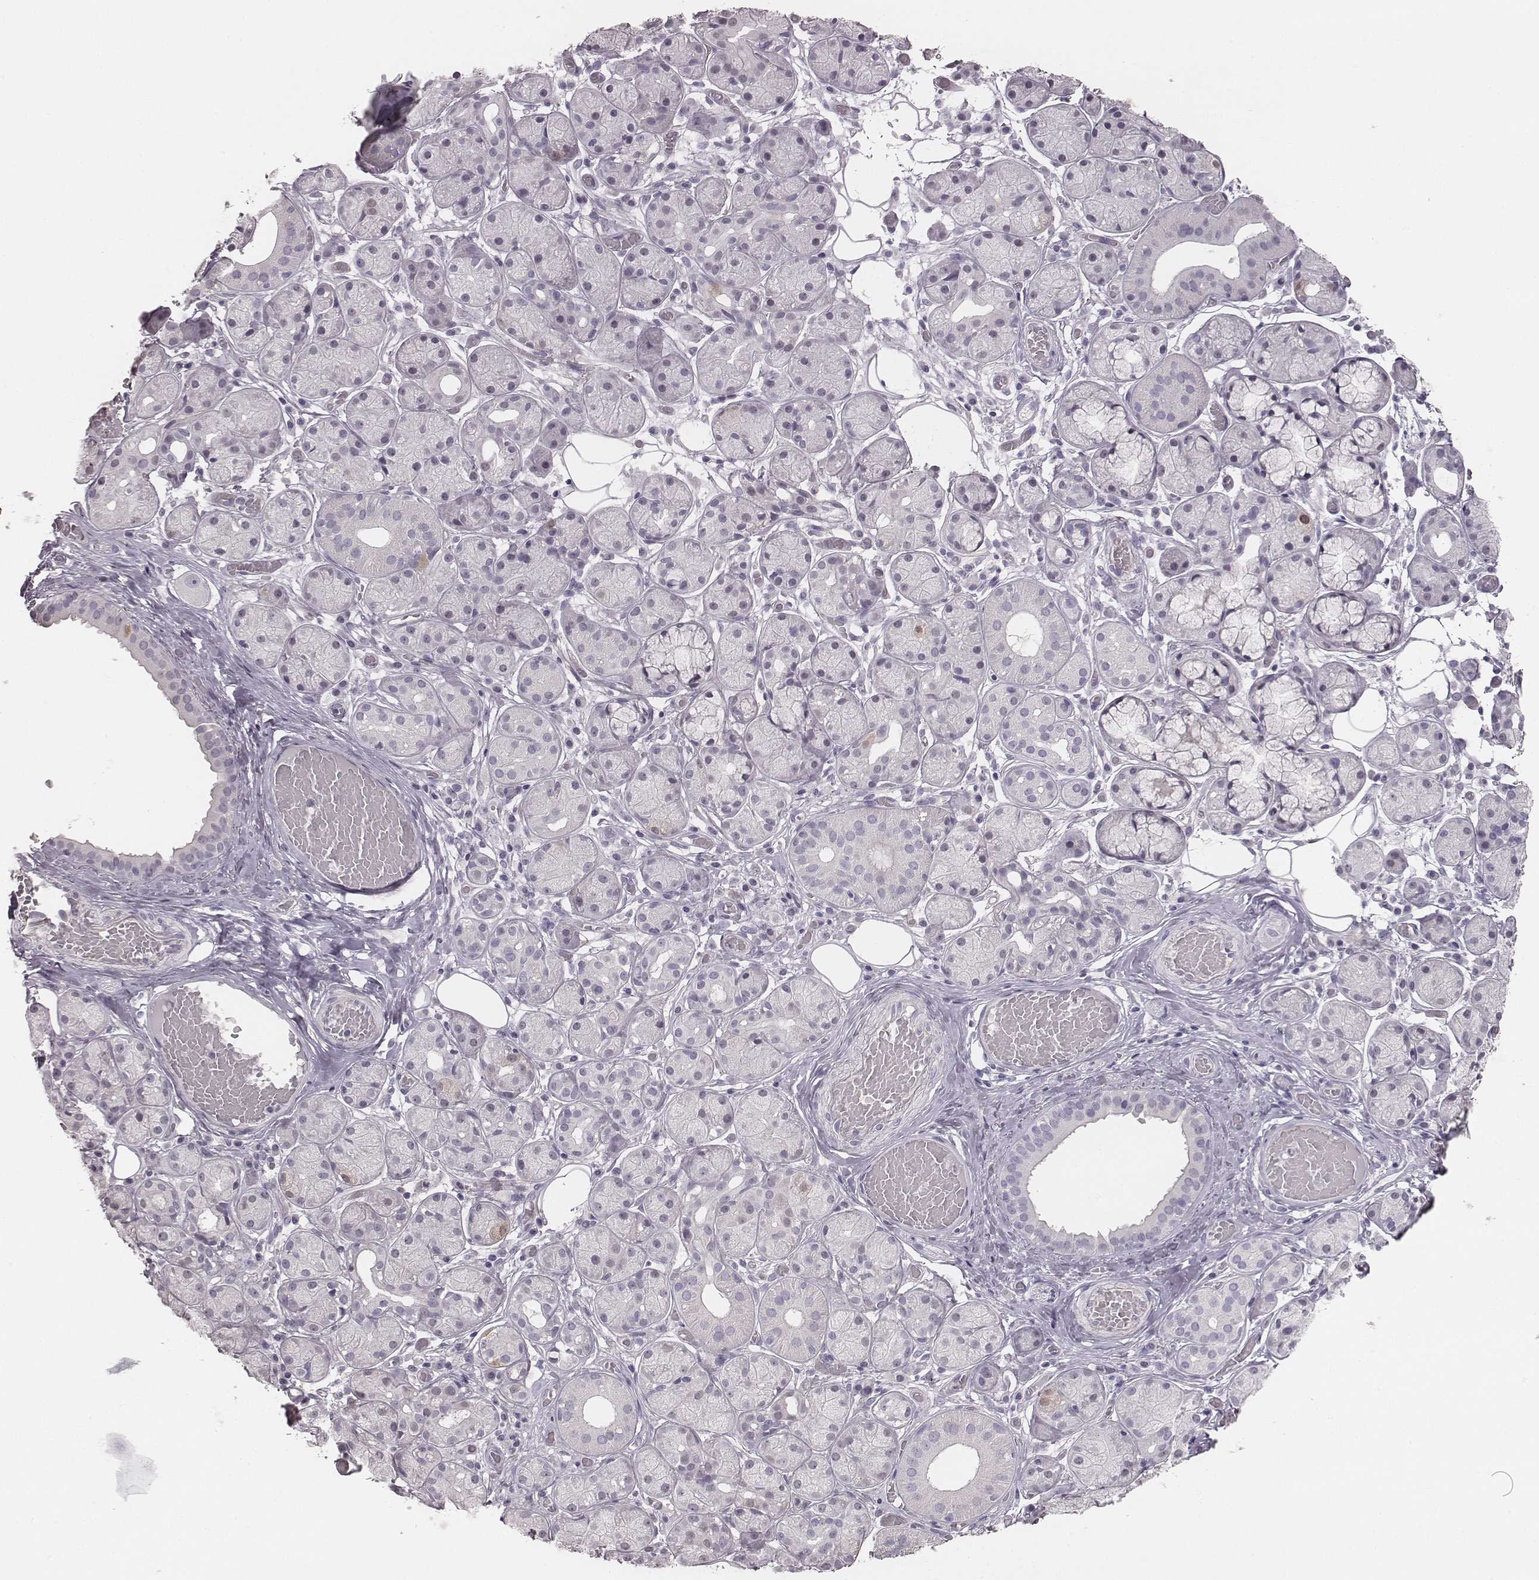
{"staining": {"intensity": "negative", "quantity": "none", "location": "none"}, "tissue": "salivary gland", "cell_type": "Glandular cells", "image_type": "normal", "snomed": [{"axis": "morphology", "description": "Normal tissue, NOS"}, {"axis": "topography", "description": "Salivary gland"}, {"axis": "topography", "description": "Peripheral nerve tissue"}], "caption": "Immunohistochemical staining of unremarkable salivary gland reveals no significant expression in glandular cells.", "gene": "PBK", "patient": {"sex": "male", "age": 71}}